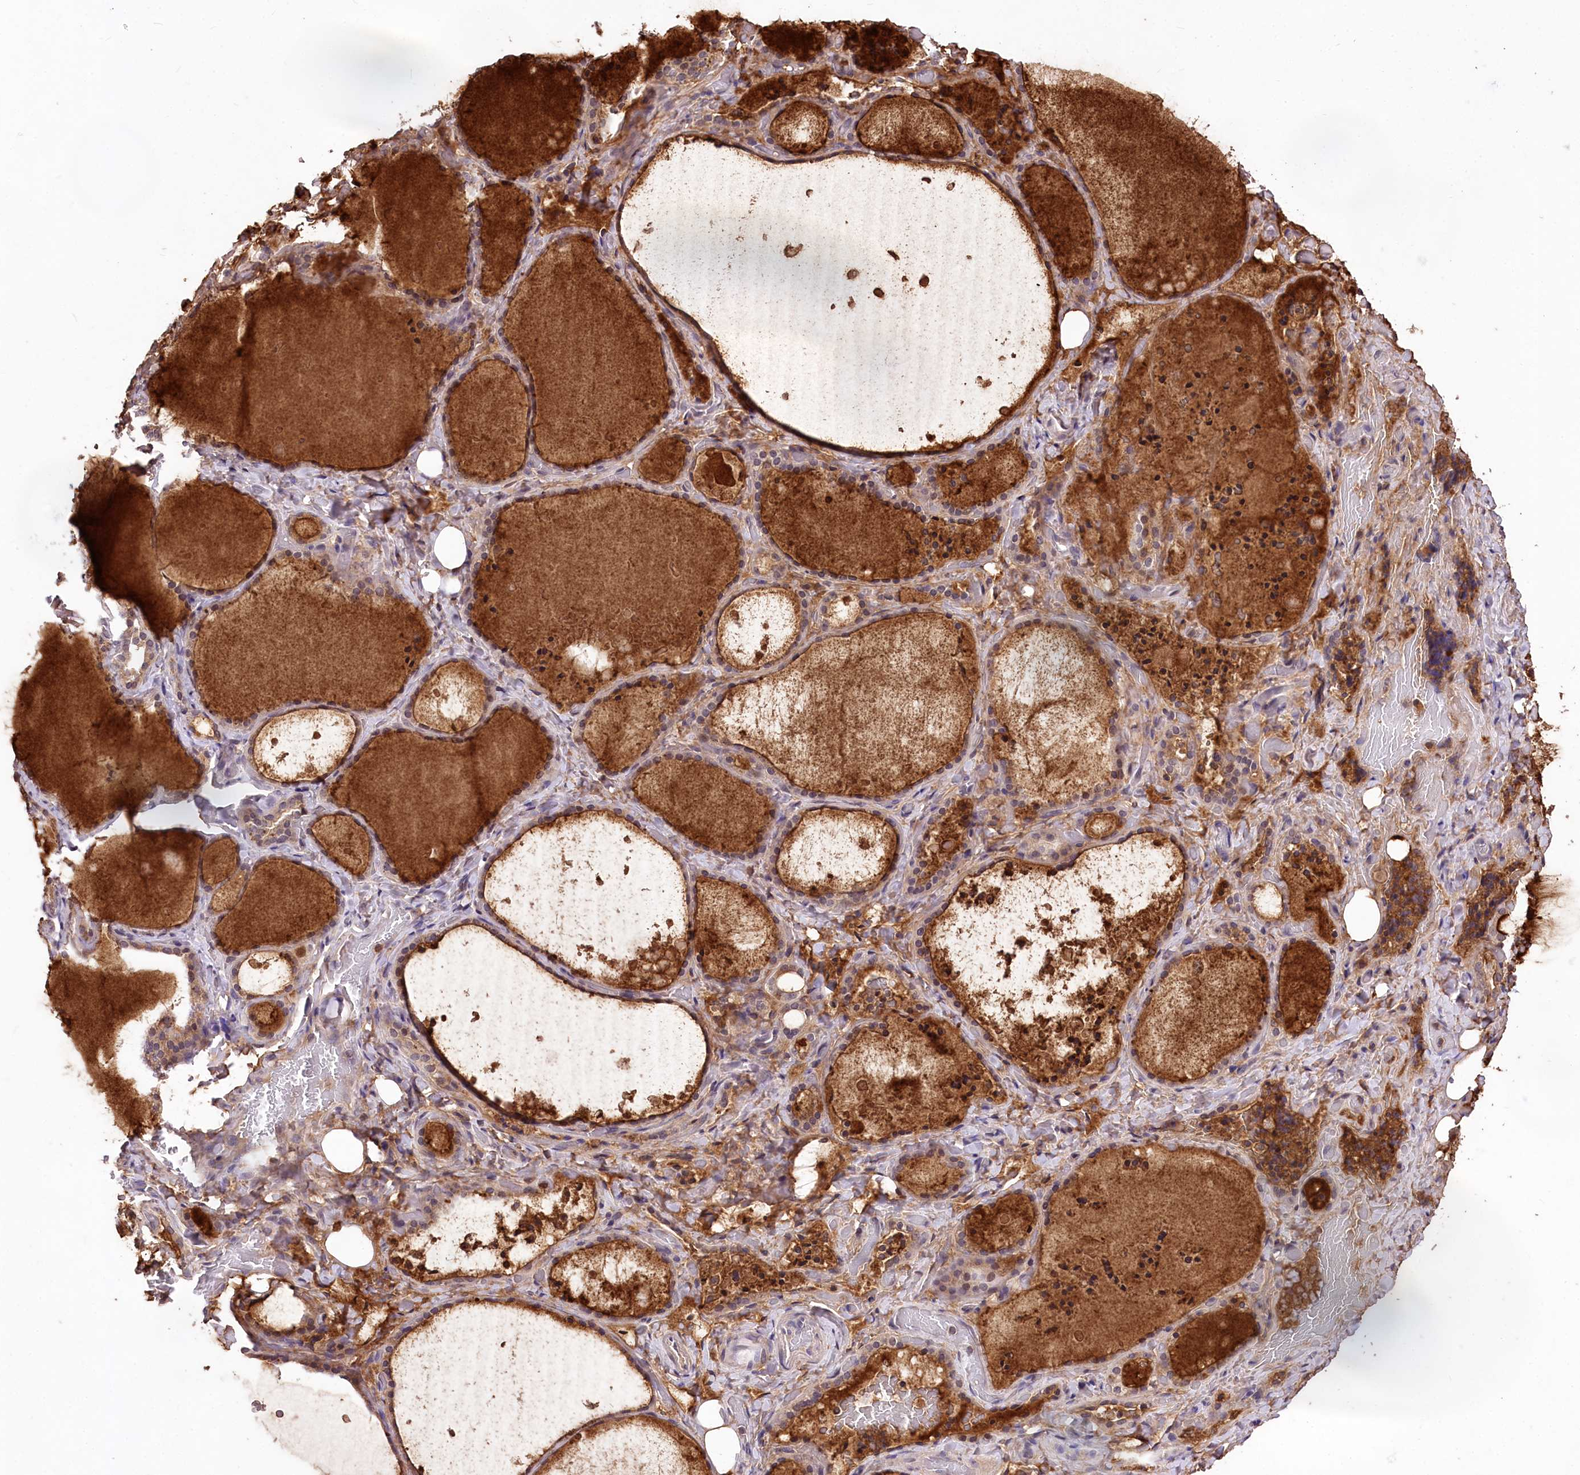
{"staining": {"intensity": "moderate", "quantity": ">75%", "location": "cytoplasmic/membranous,nuclear"}, "tissue": "thyroid gland", "cell_type": "Glandular cells", "image_type": "normal", "snomed": [{"axis": "morphology", "description": "Normal tissue, NOS"}, {"axis": "topography", "description": "Thyroid gland"}], "caption": "Protein expression analysis of normal thyroid gland demonstrates moderate cytoplasmic/membranous,nuclear positivity in approximately >75% of glandular cells. (DAB IHC with brightfield microscopy, high magnification).", "gene": "SERGEF", "patient": {"sex": "female", "age": 44}}